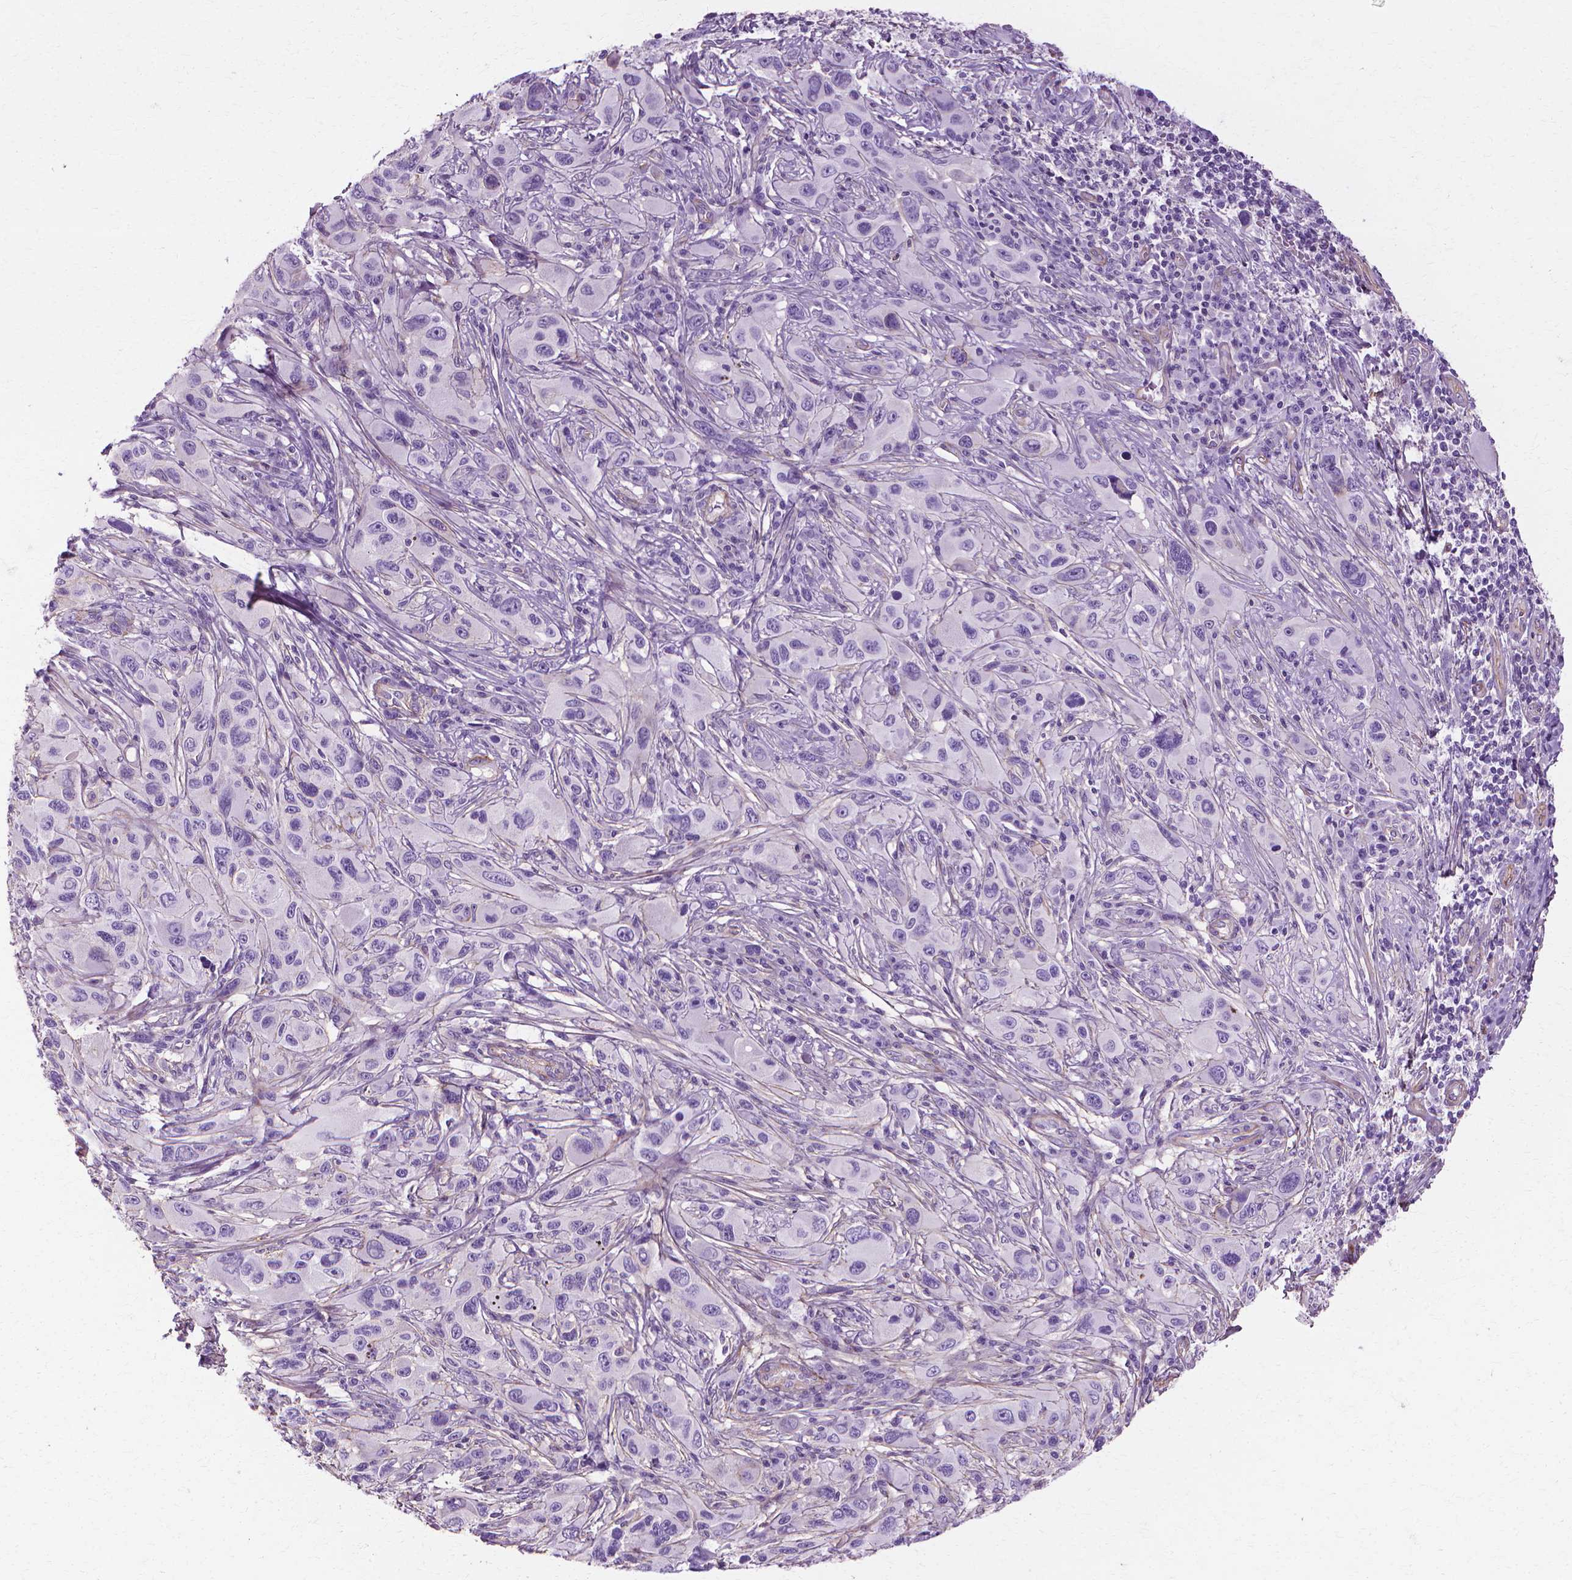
{"staining": {"intensity": "negative", "quantity": "none", "location": "none"}, "tissue": "melanoma", "cell_type": "Tumor cells", "image_type": "cancer", "snomed": [{"axis": "morphology", "description": "Malignant melanoma, NOS"}, {"axis": "topography", "description": "Skin"}], "caption": "Tumor cells are negative for protein expression in human melanoma.", "gene": "CFAP157", "patient": {"sex": "male", "age": 53}}